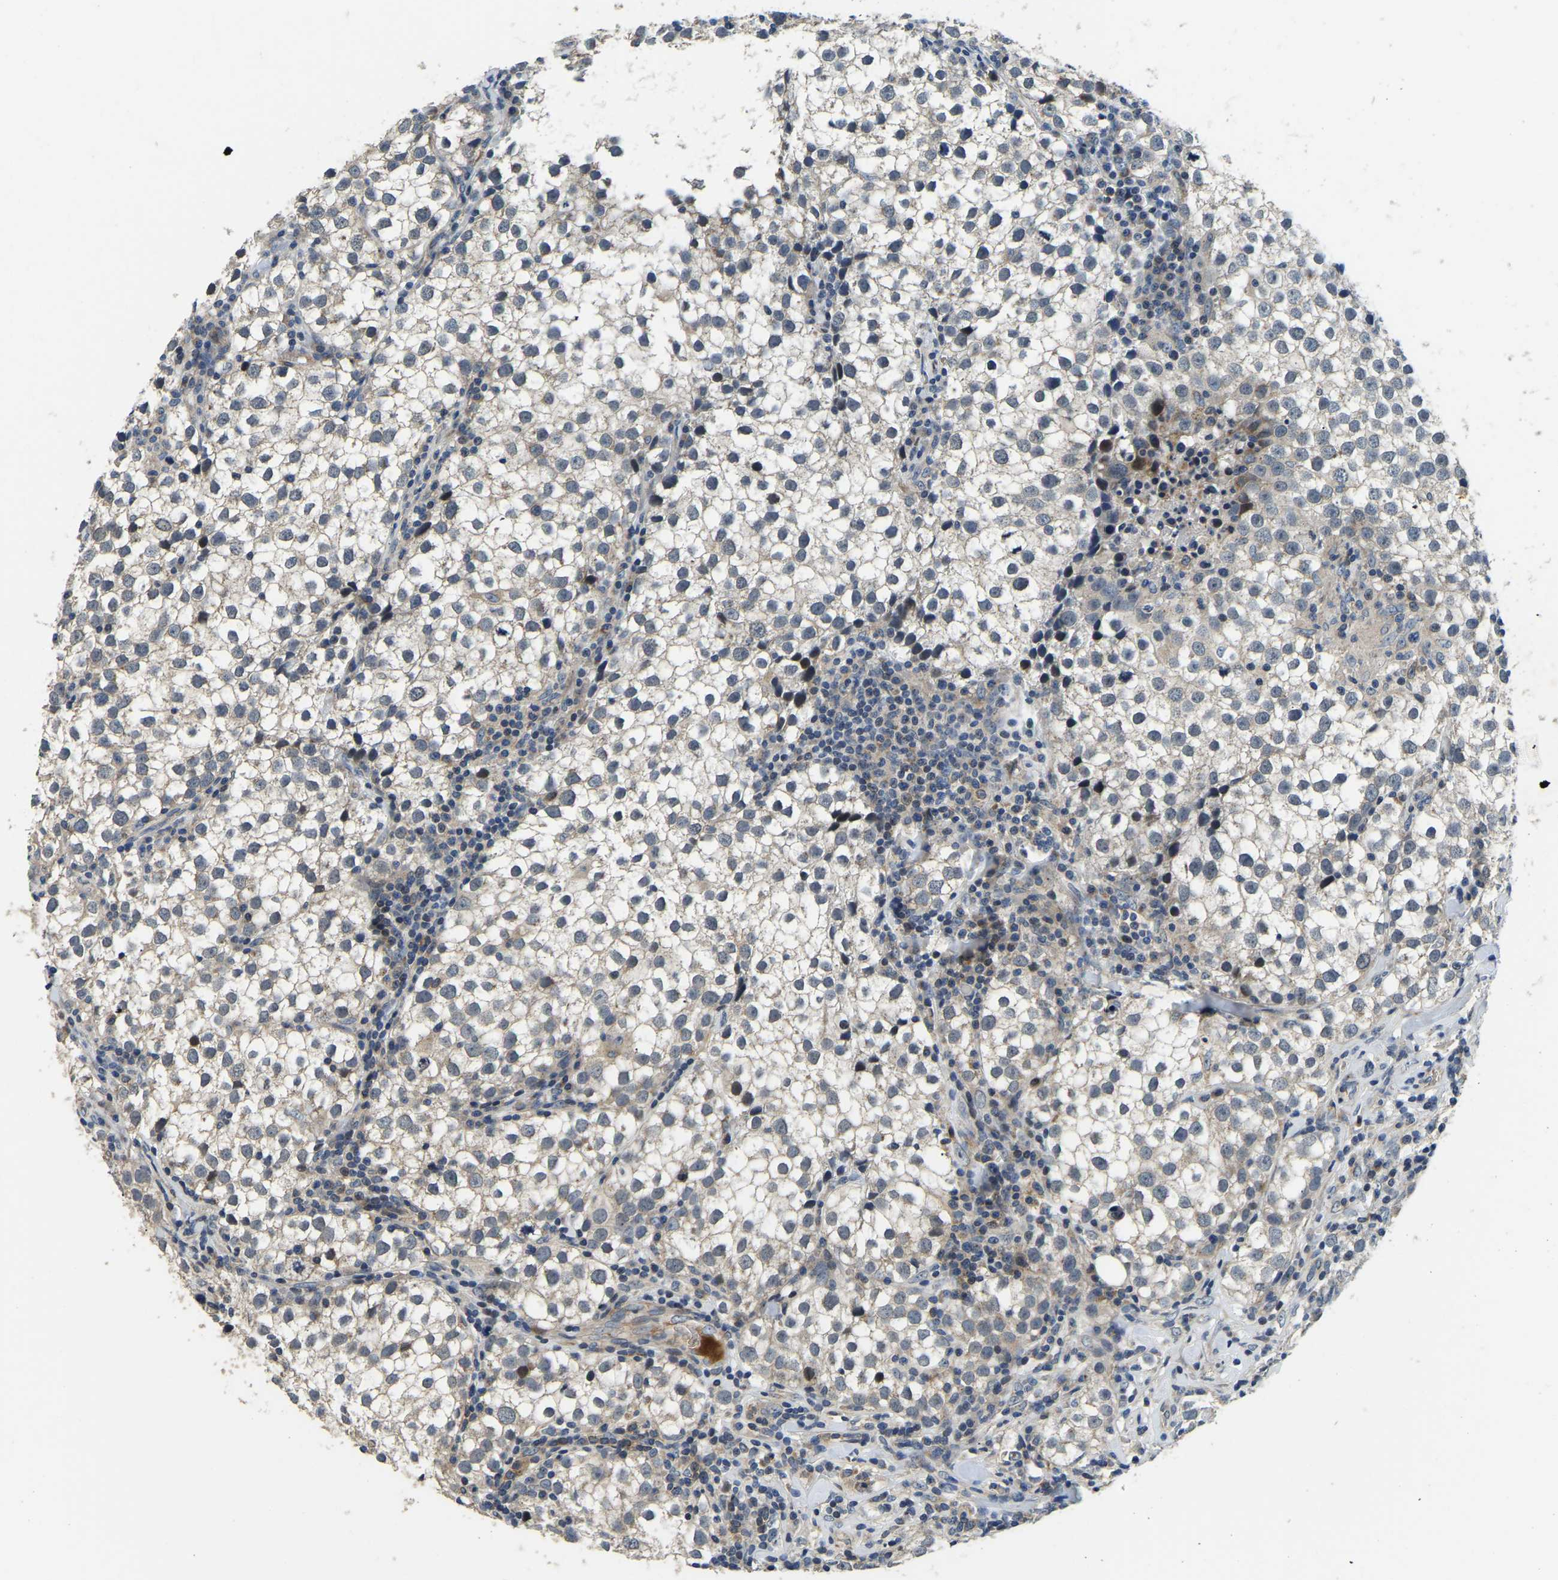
{"staining": {"intensity": "weak", "quantity": "<25%", "location": "cytoplasmic/membranous"}, "tissue": "testis cancer", "cell_type": "Tumor cells", "image_type": "cancer", "snomed": [{"axis": "morphology", "description": "Seminoma, NOS"}, {"axis": "morphology", "description": "Carcinoma, Embryonal, NOS"}, {"axis": "topography", "description": "Testis"}], "caption": "This is an IHC micrograph of testis cancer. There is no staining in tumor cells.", "gene": "RNF39", "patient": {"sex": "male", "age": 36}}